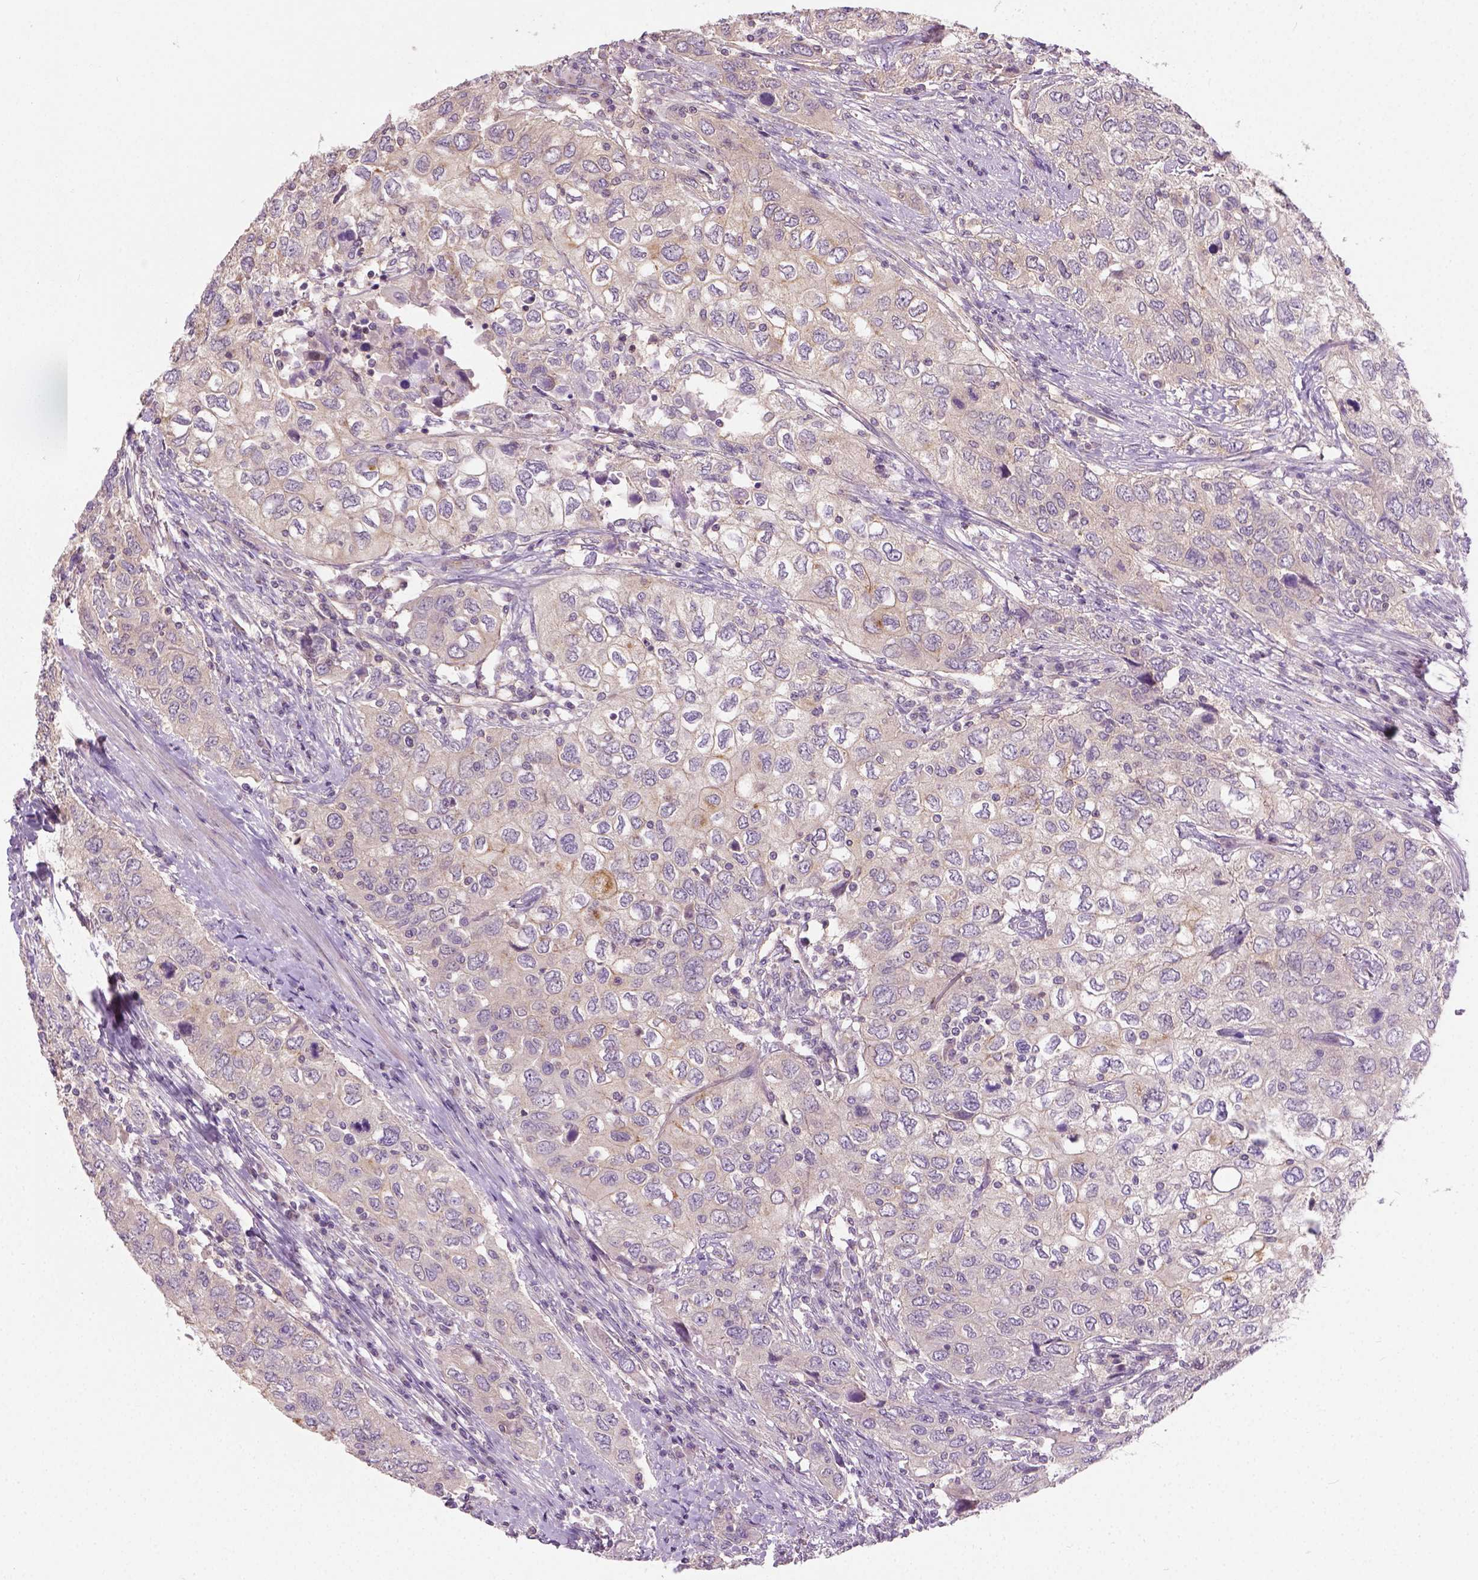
{"staining": {"intensity": "weak", "quantity": ">75%", "location": "cytoplasmic/membranous"}, "tissue": "urothelial cancer", "cell_type": "Tumor cells", "image_type": "cancer", "snomed": [{"axis": "morphology", "description": "Urothelial carcinoma, High grade"}, {"axis": "topography", "description": "Urinary bladder"}], "caption": "A photomicrograph of urothelial cancer stained for a protein reveals weak cytoplasmic/membranous brown staining in tumor cells.", "gene": "CRACR2A", "patient": {"sex": "male", "age": 76}}